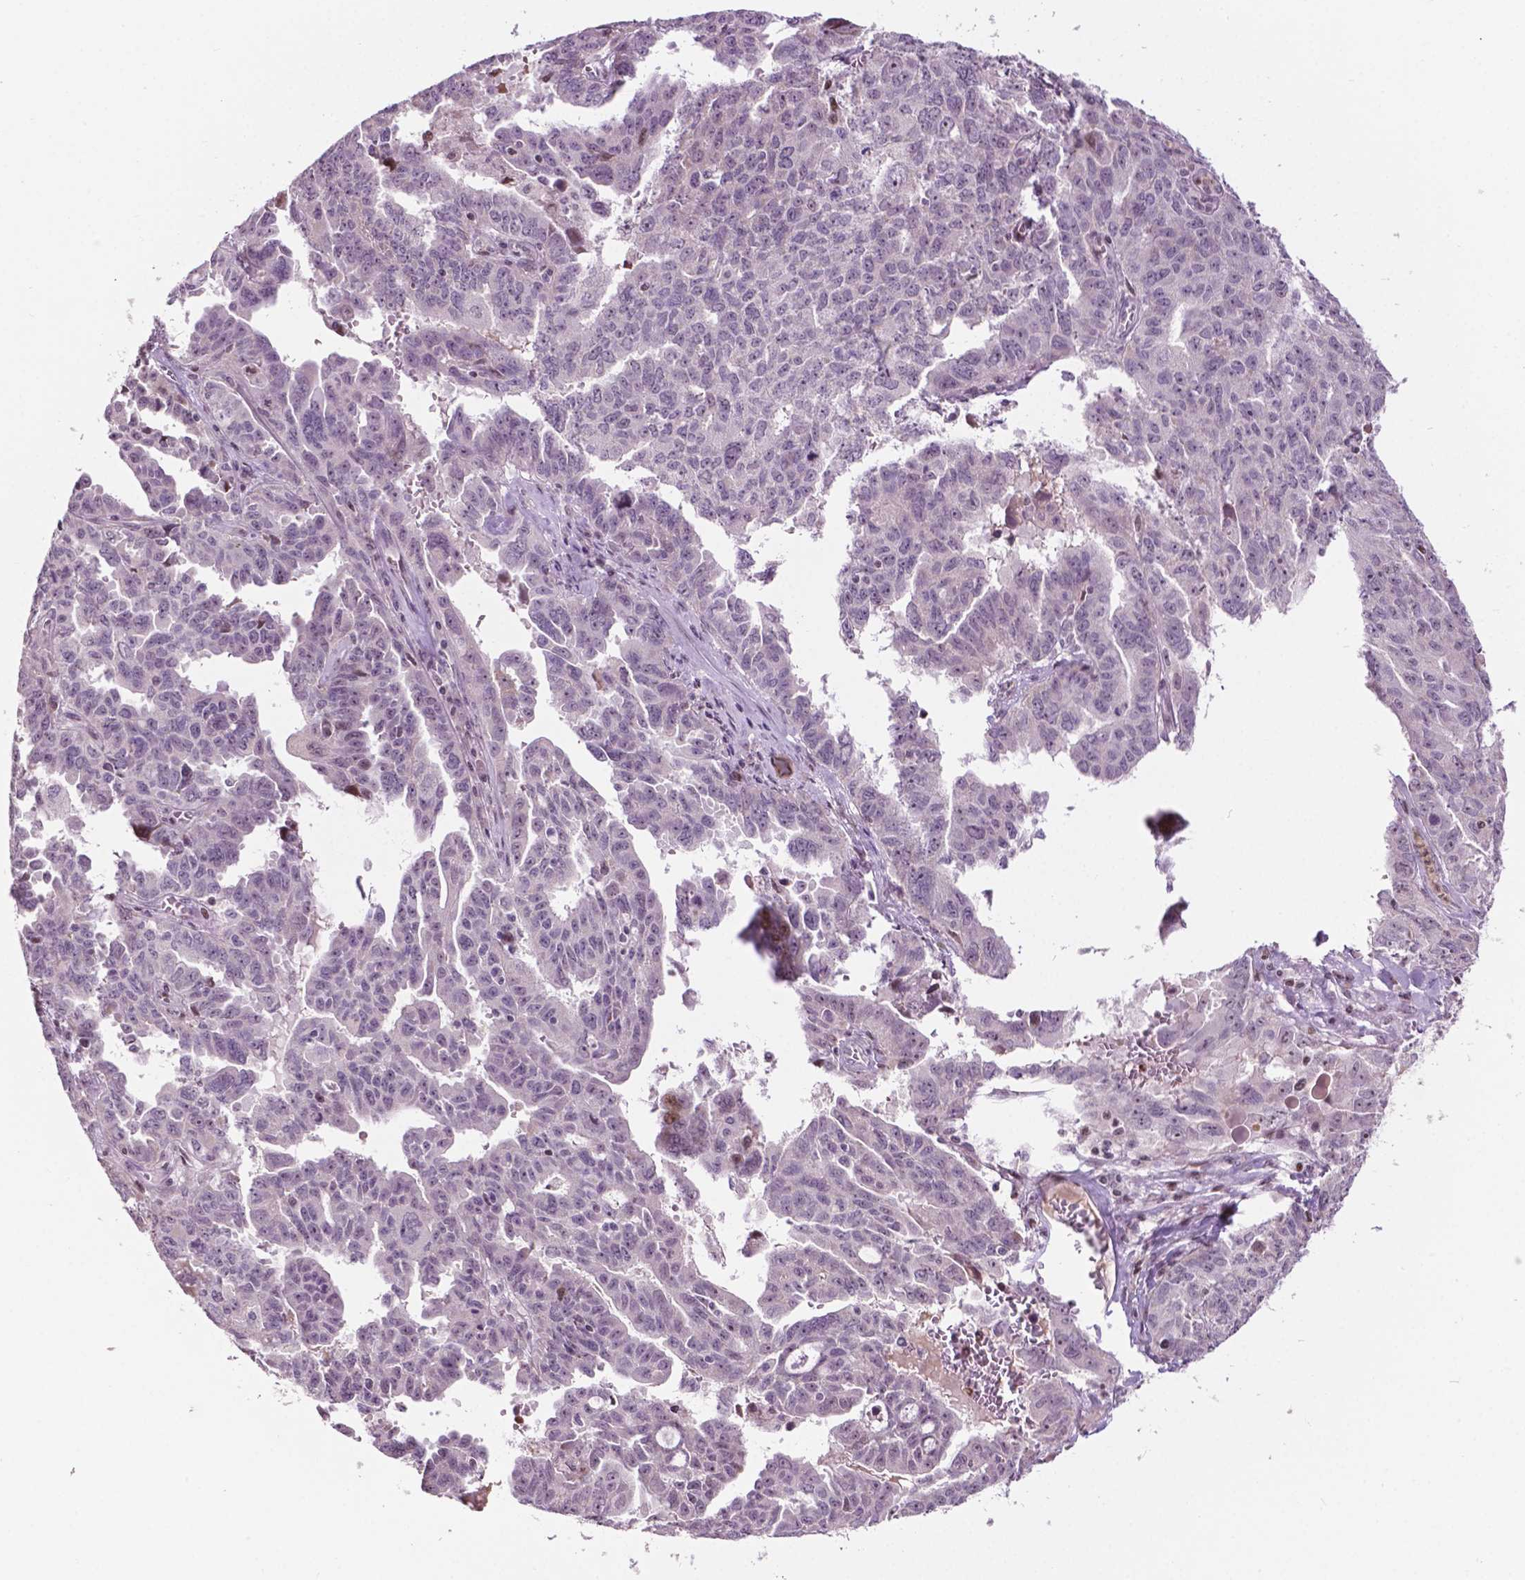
{"staining": {"intensity": "negative", "quantity": "none", "location": "none"}, "tissue": "ovarian cancer", "cell_type": "Tumor cells", "image_type": "cancer", "snomed": [{"axis": "morphology", "description": "Adenocarcinoma, NOS"}, {"axis": "morphology", "description": "Carcinoma, endometroid"}, {"axis": "topography", "description": "Ovary"}], "caption": "Immunohistochemistry (IHC) of ovarian cancer (endometroid carcinoma) displays no positivity in tumor cells.", "gene": "PTPN18", "patient": {"sex": "female", "age": 72}}